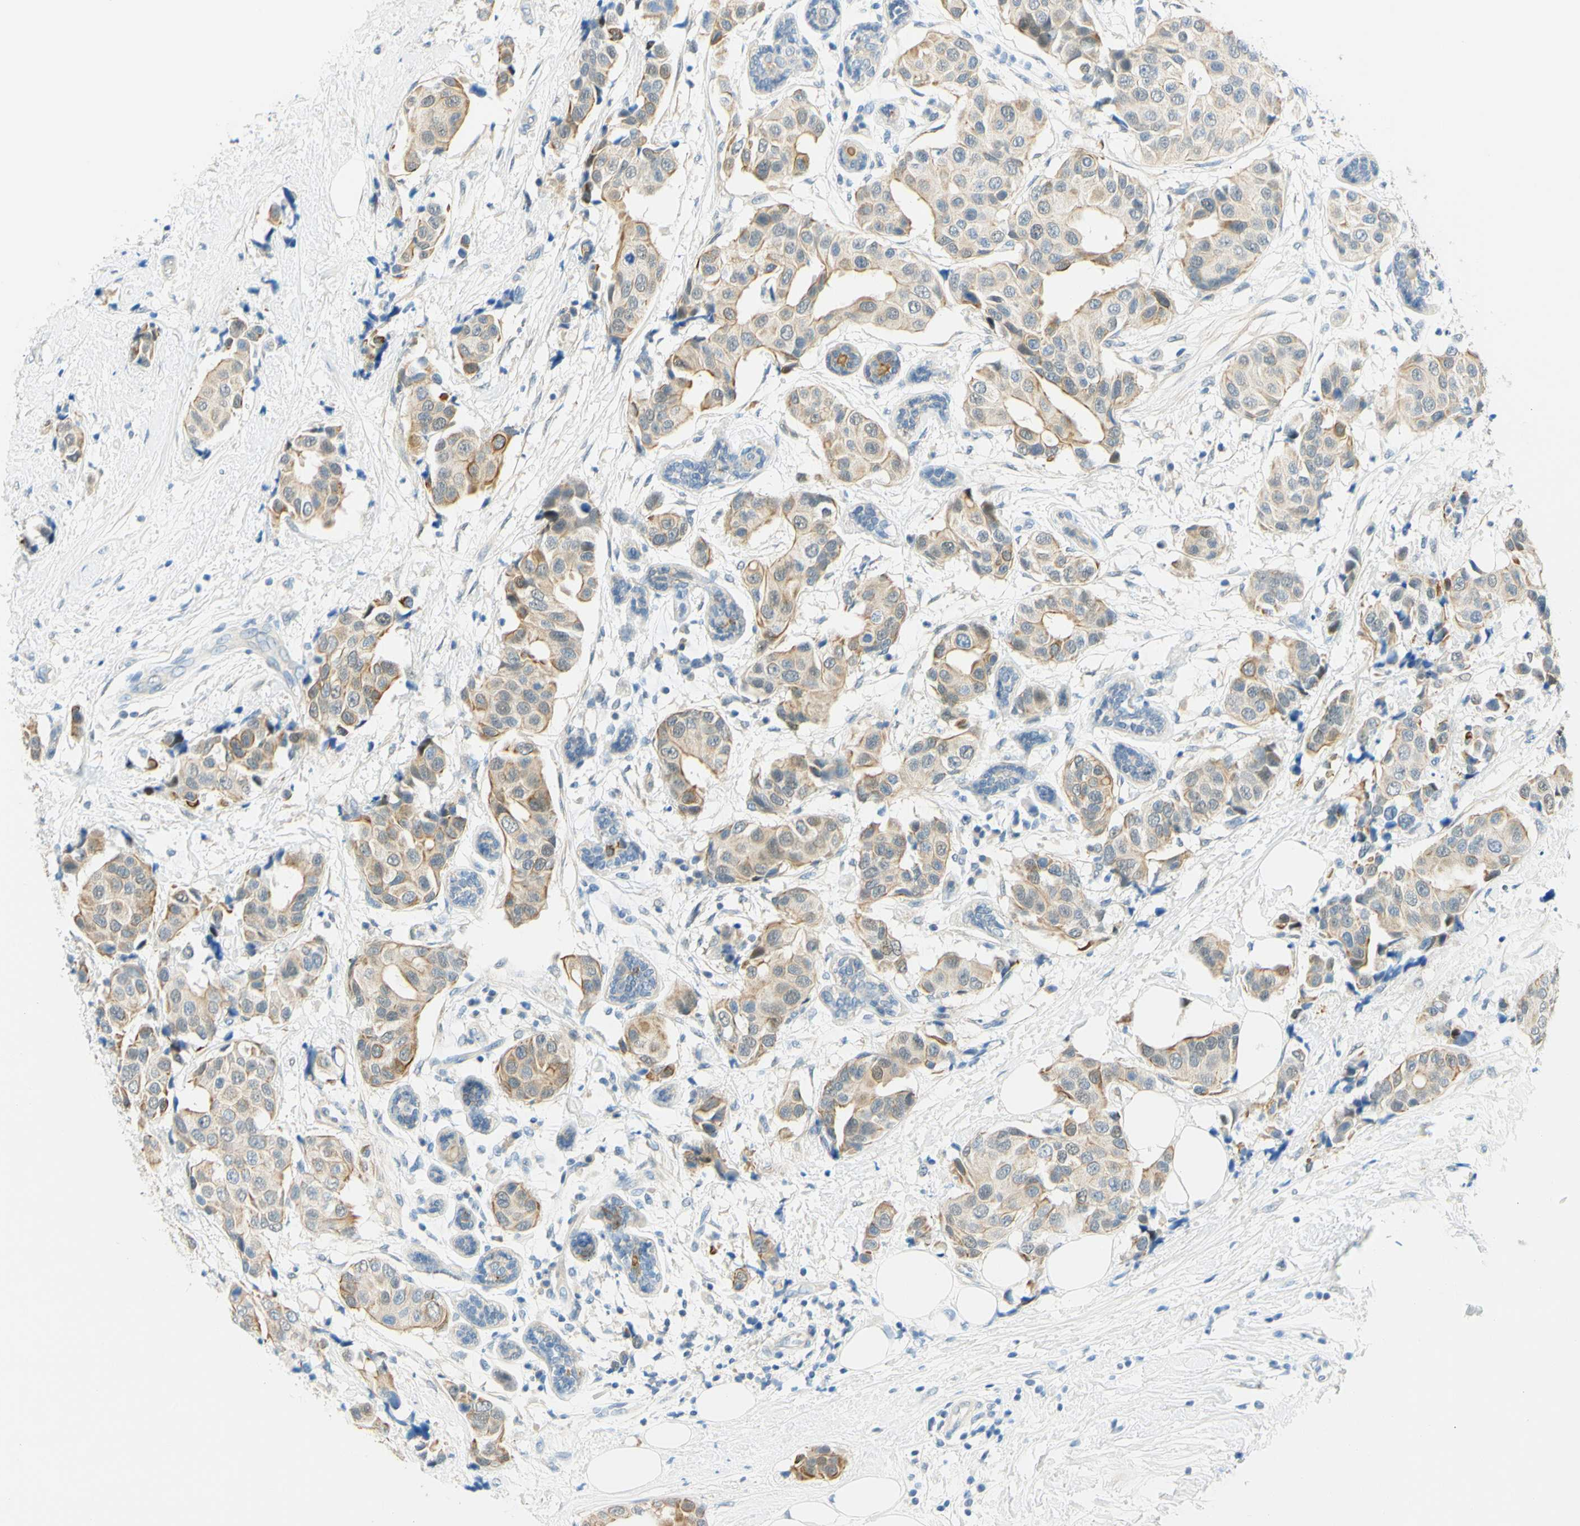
{"staining": {"intensity": "moderate", "quantity": ">75%", "location": "cytoplasmic/membranous"}, "tissue": "breast cancer", "cell_type": "Tumor cells", "image_type": "cancer", "snomed": [{"axis": "morphology", "description": "Normal tissue, NOS"}, {"axis": "morphology", "description": "Duct carcinoma"}, {"axis": "topography", "description": "Breast"}], "caption": "DAB (3,3'-diaminobenzidine) immunohistochemical staining of human breast cancer (infiltrating ductal carcinoma) demonstrates moderate cytoplasmic/membranous protein expression in about >75% of tumor cells.", "gene": "ENTREP2", "patient": {"sex": "female", "age": 39}}